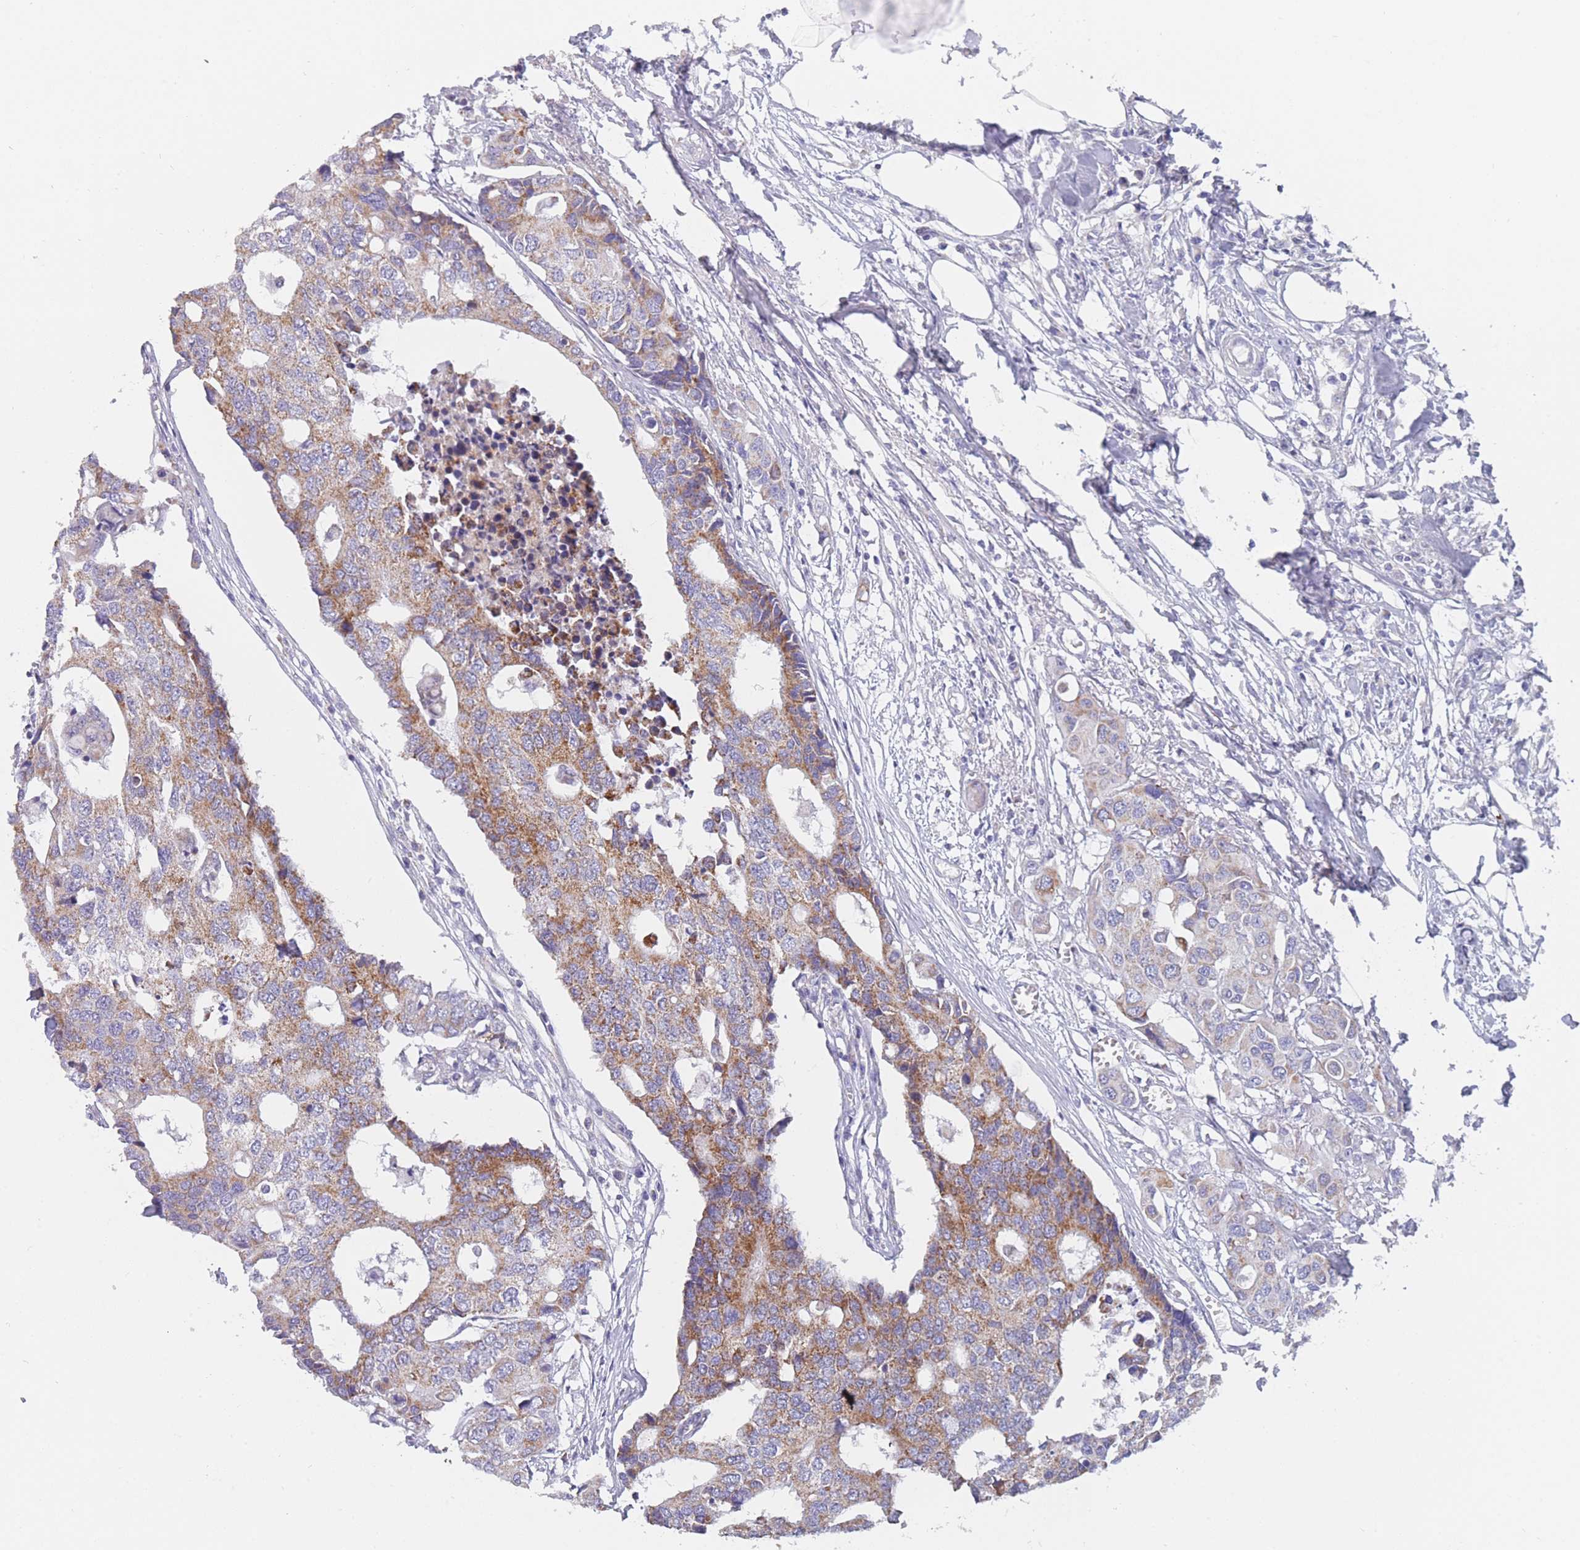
{"staining": {"intensity": "moderate", "quantity": ">75%", "location": "cytoplasmic/membranous"}, "tissue": "colorectal cancer", "cell_type": "Tumor cells", "image_type": "cancer", "snomed": [{"axis": "morphology", "description": "Adenocarcinoma, NOS"}, {"axis": "topography", "description": "Colon"}], "caption": "IHC of human colorectal cancer (adenocarcinoma) shows medium levels of moderate cytoplasmic/membranous positivity in about >75% of tumor cells.", "gene": "MRPS14", "patient": {"sex": "male", "age": 77}}